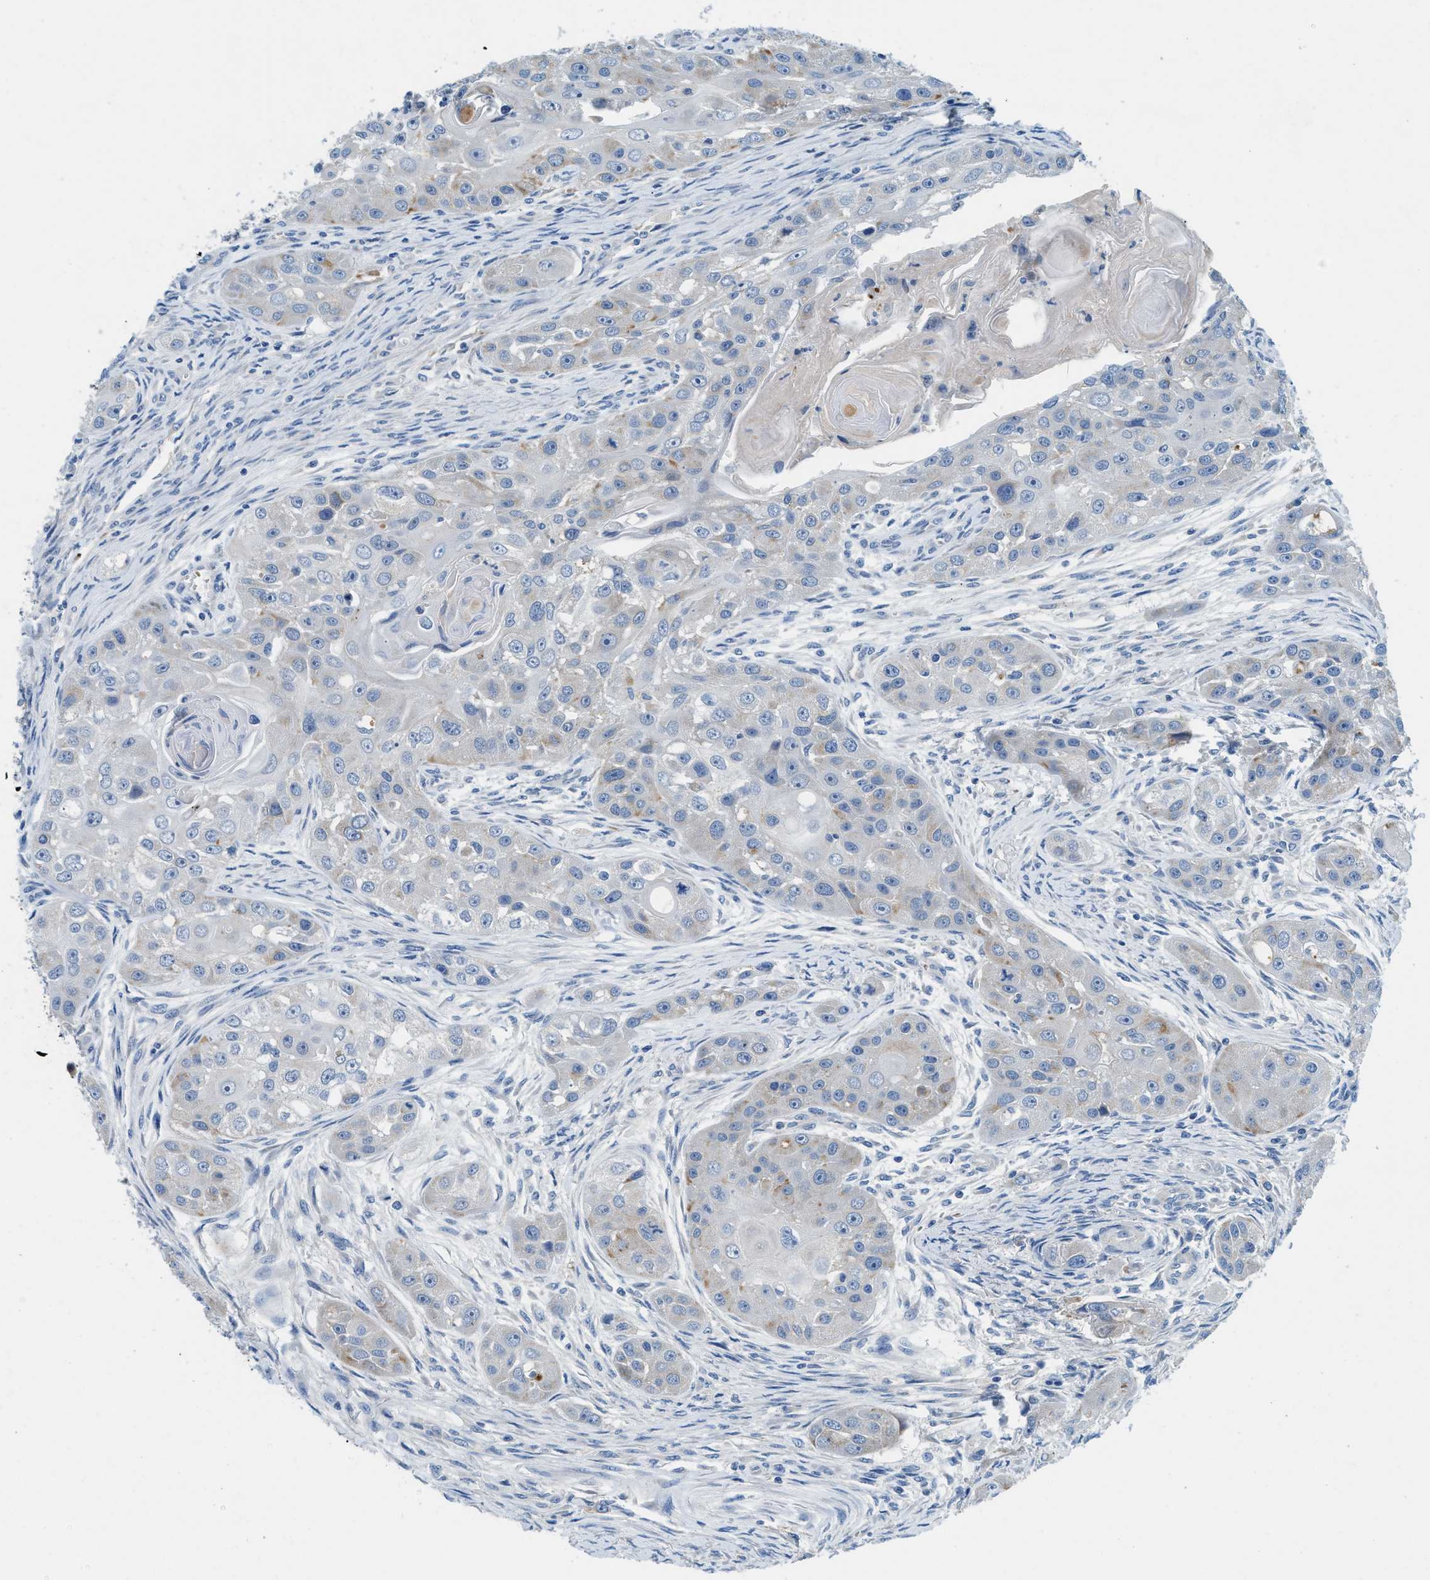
{"staining": {"intensity": "weak", "quantity": "<25%", "location": "cytoplasmic/membranous"}, "tissue": "head and neck cancer", "cell_type": "Tumor cells", "image_type": "cancer", "snomed": [{"axis": "morphology", "description": "Normal tissue, NOS"}, {"axis": "morphology", "description": "Squamous cell carcinoma, NOS"}, {"axis": "topography", "description": "Skeletal muscle"}, {"axis": "topography", "description": "Head-Neck"}], "caption": "There is no significant staining in tumor cells of head and neck cancer.", "gene": "TSPAN3", "patient": {"sex": "male", "age": 51}}